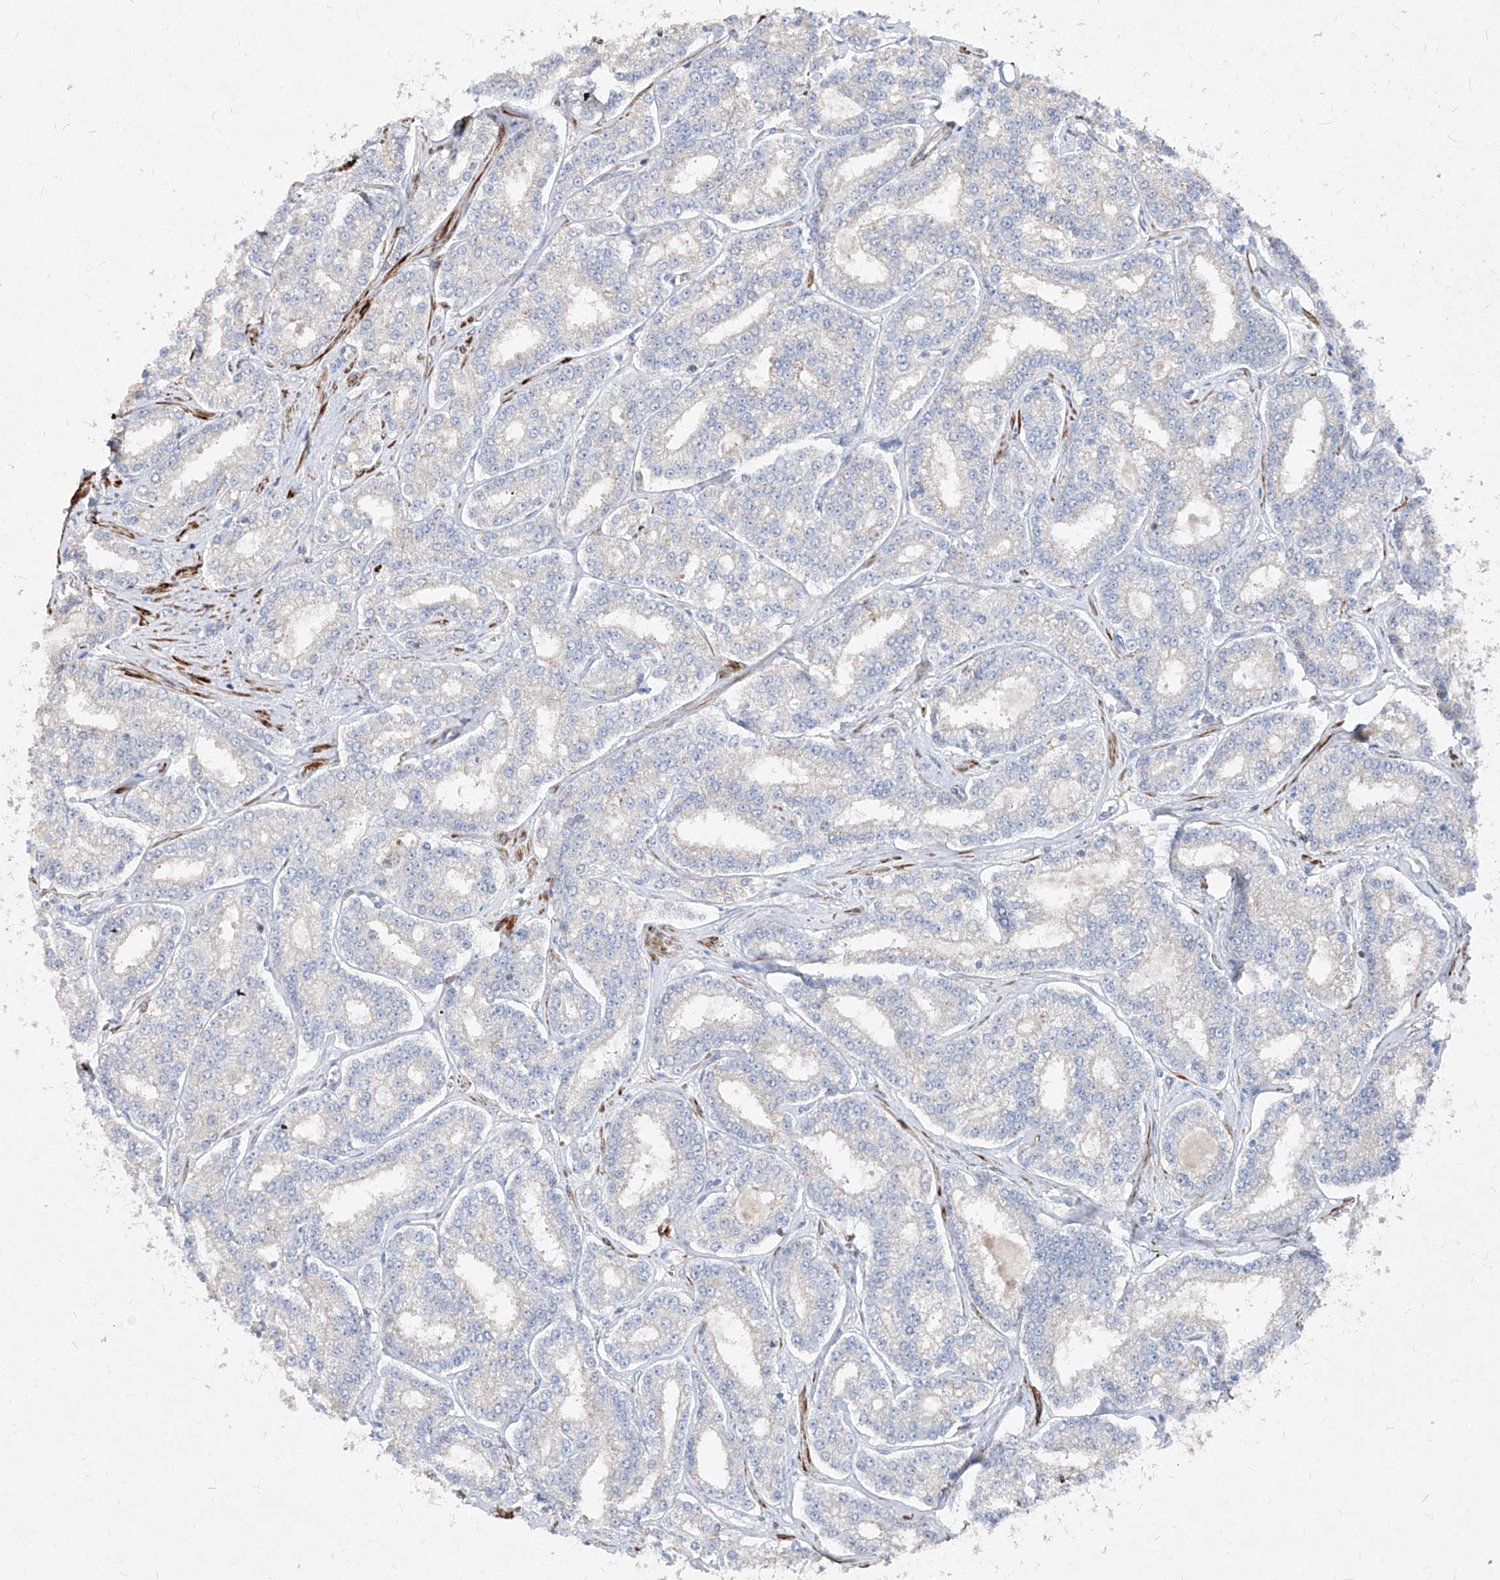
{"staining": {"intensity": "negative", "quantity": "none", "location": "none"}, "tissue": "prostate cancer", "cell_type": "Tumor cells", "image_type": "cancer", "snomed": [{"axis": "morphology", "description": "Normal tissue, NOS"}, {"axis": "morphology", "description": "Adenocarcinoma, High grade"}, {"axis": "topography", "description": "Prostate"}], "caption": "IHC micrograph of prostate cancer (high-grade adenocarcinoma) stained for a protein (brown), which demonstrates no staining in tumor cells. The staining was performed using DAB (3,3'-diaminobenzidine) to visualize the protein expression in brown, while the nuclei were stained in blue with hematoxylin (Magnification: 20x).", "gene": "UFD1", "patient": {"sex": "male", "age": 83}}